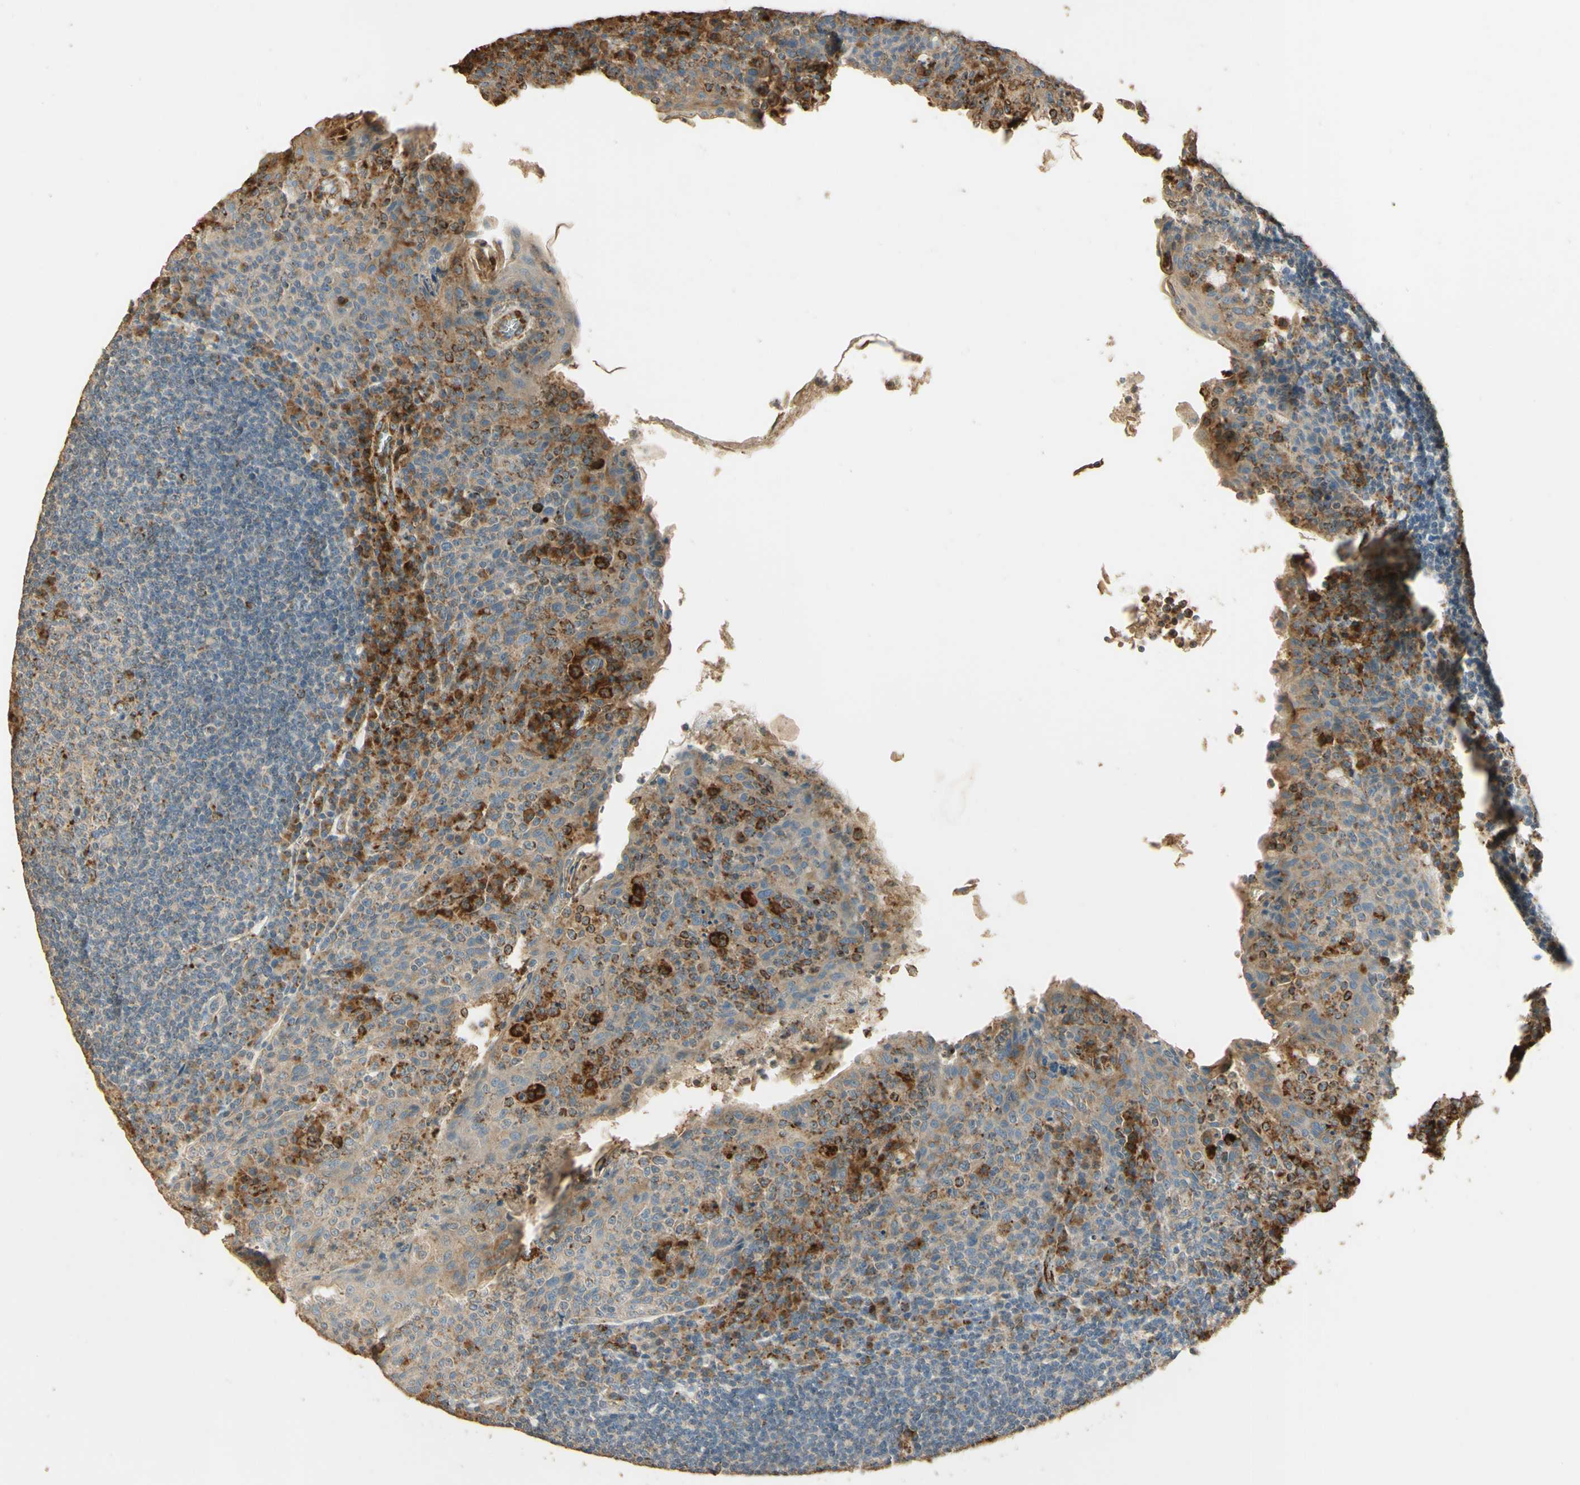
{"staining": {"intensity": "moderate", "quantity": "25%-75%", "location": "cytoplasmic/membranous"}, "tissue": "tonsil", "cell_type": "Germinal center cells", "image_type": "normal", "snomed": [{"axis": "morphology", "description": "Normal tissue, NOS"}, {"axis": "topography", "description": "Tonsil"}], "caption": "Immunohistochemistry (IHC) staining of benign tonsil, which reveals medium levels of moderate cytoplasmic/membranous staining in approximately 25%-75% of germinal center cells indicating moderate cytoplasmic/membranous protein positivity. The staining was performed using DAB (3,3'-diaminobenzidine) (brown) for protein detection and nuclei were counterstained in hematoxylin (blue).", "gene": "ARHGEF17", "patient": {"sex": "male", "age": 17}}